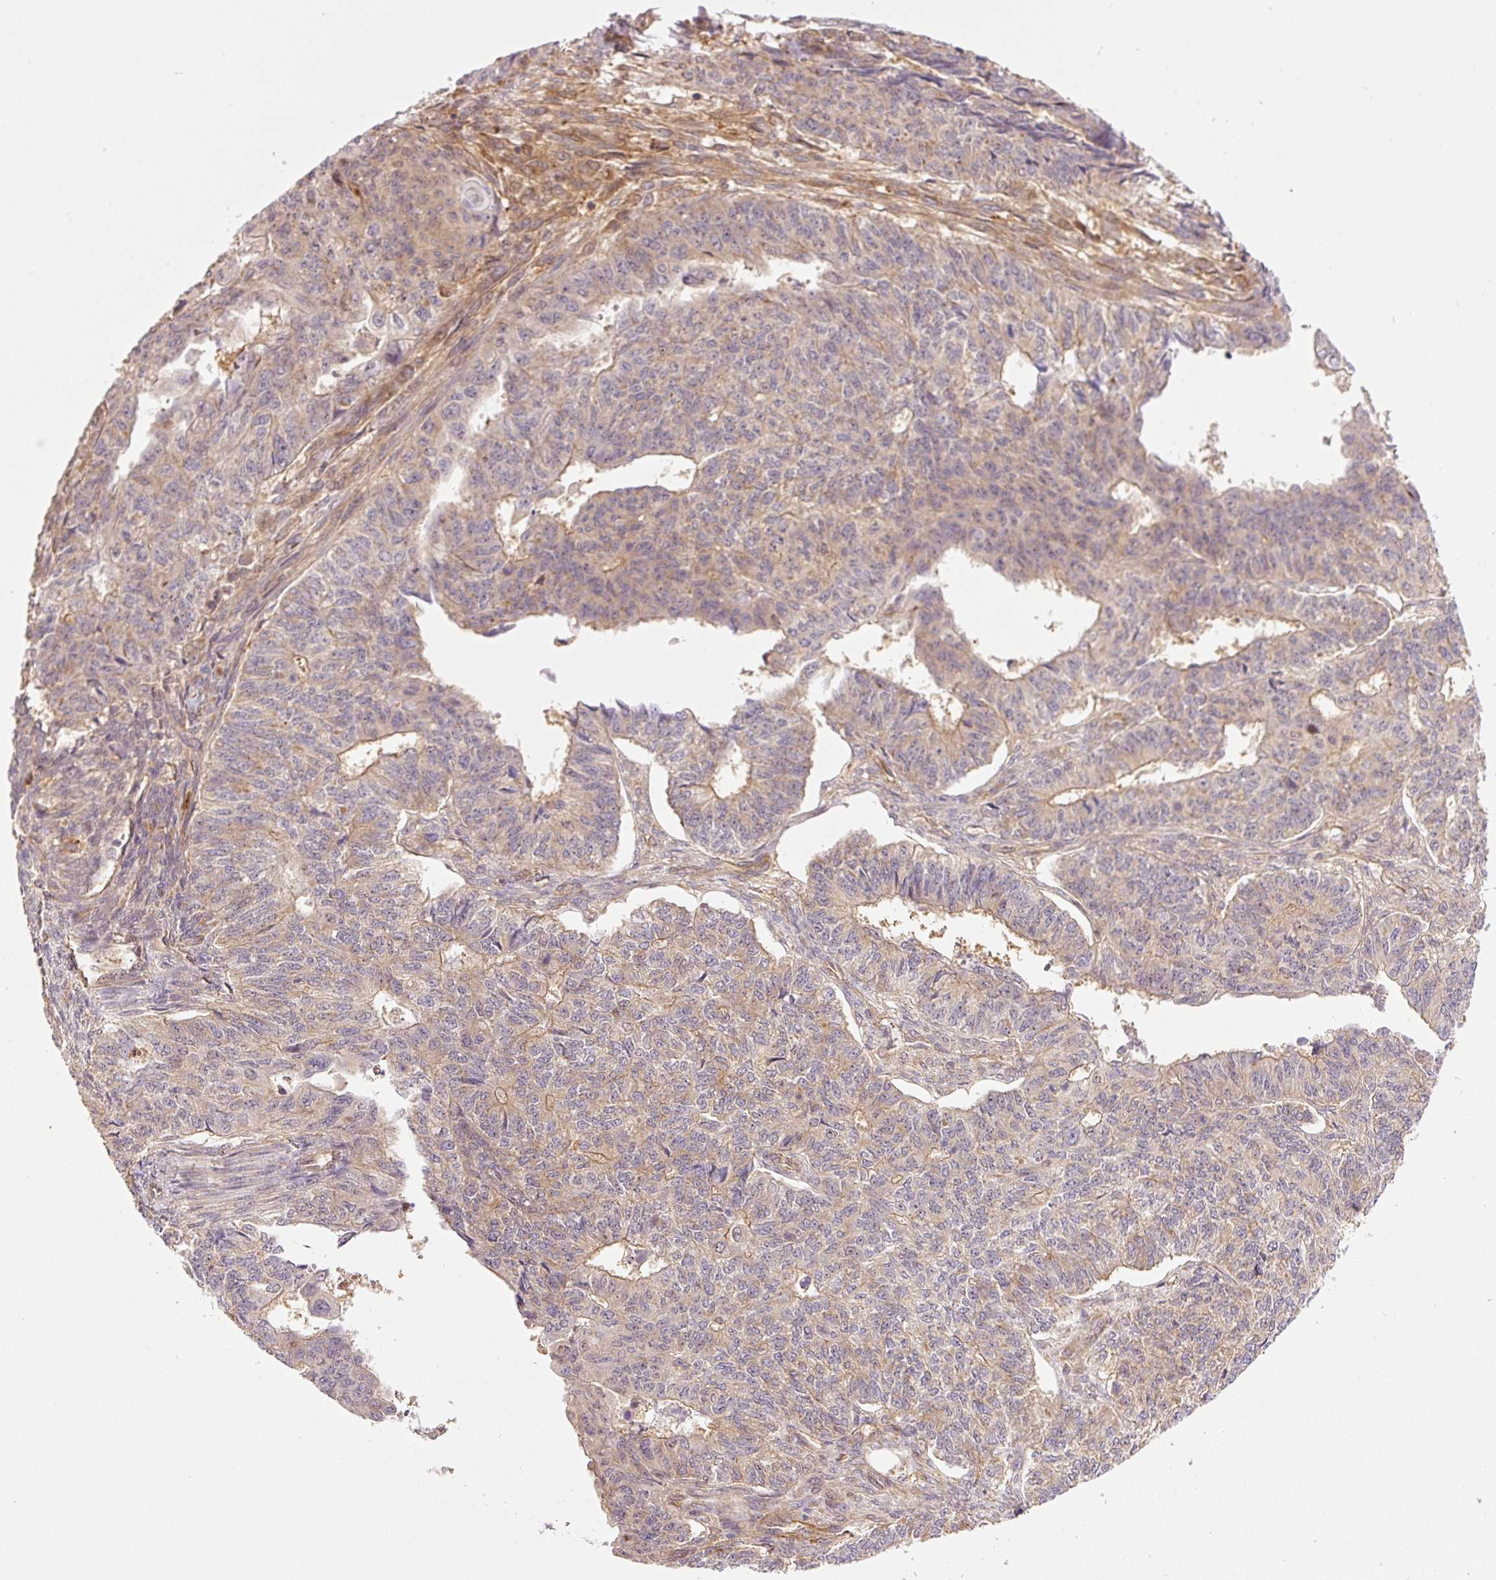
{"staining": {"intensity": "weak", "quantity": "<25%", "location": "cytoplasmic/membranous"}, "tissue": "endometrial cancer", "cell_type": "Tumor cells", "image_type": "cancer", "snomed": [{"axis": "morphology", "description": "Adenocarcinoma, NOS"}, {"axis": "topography", "description": "Endometrium"}], "caption": "This is an immunohistochemistry micrograph of endometrial cancer (adenocarcinoma). There is no staining in tumor cells.", "gene": "PCK2", "patient": {"sex": "female", "age": 32}}